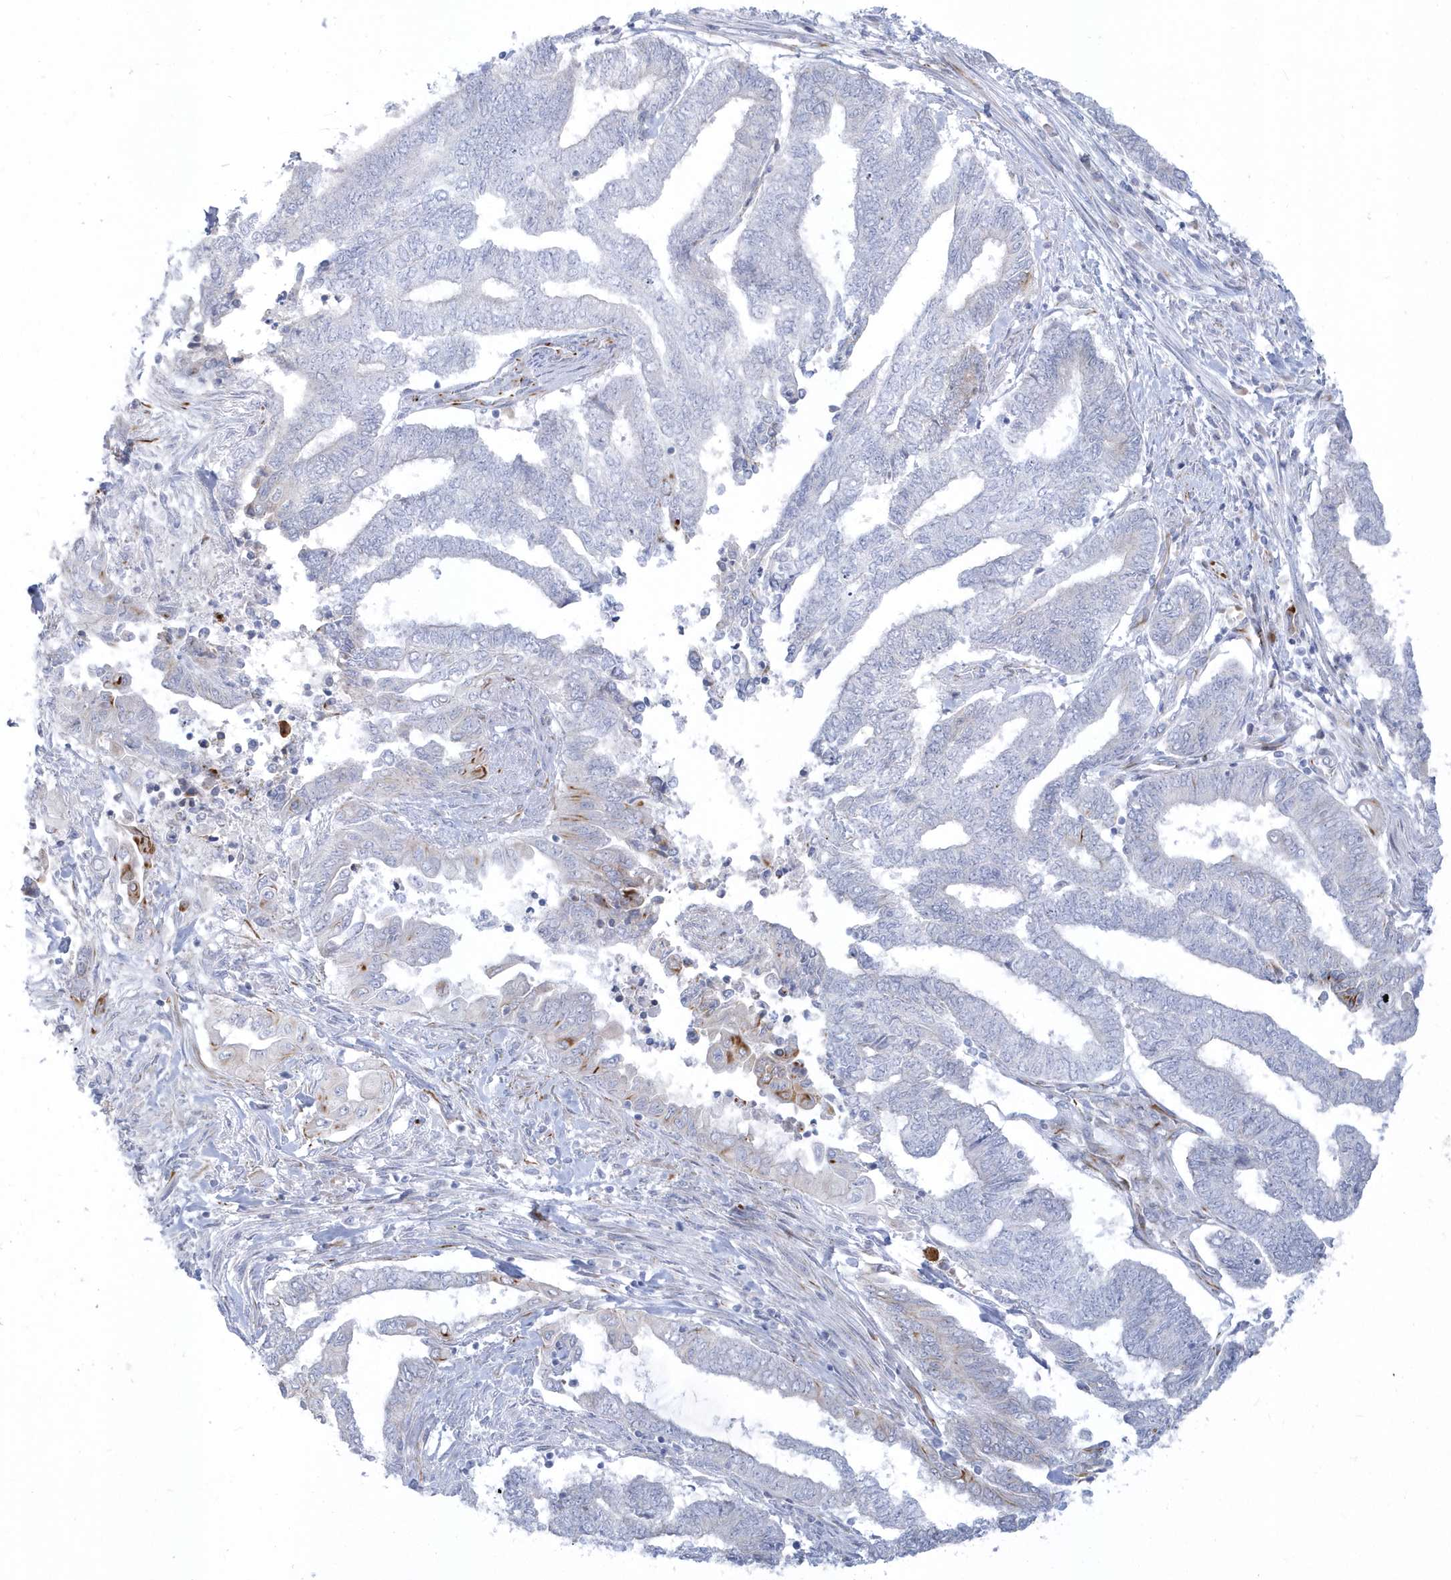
{"staining": {"intensity": "negative", "quantity": "none", "location": "none"}, "tissue": "endometrial cancer", "cell_type": "Tumor cells", "image_type": "cancer", "snomed": [{"axis": "morphology", "description": "Adenocarcinoma, NOS"}, {"axis": "topography", "description": "Uterus"}, {"axis": "topography", "description": "Endometrium"}], "caption": "Tumor cells show no significant protein positivity in endometrial cancer (adenocarcinoma).", "gene": "PPIL6", "patient": {"sex": "female", "age": 70}}